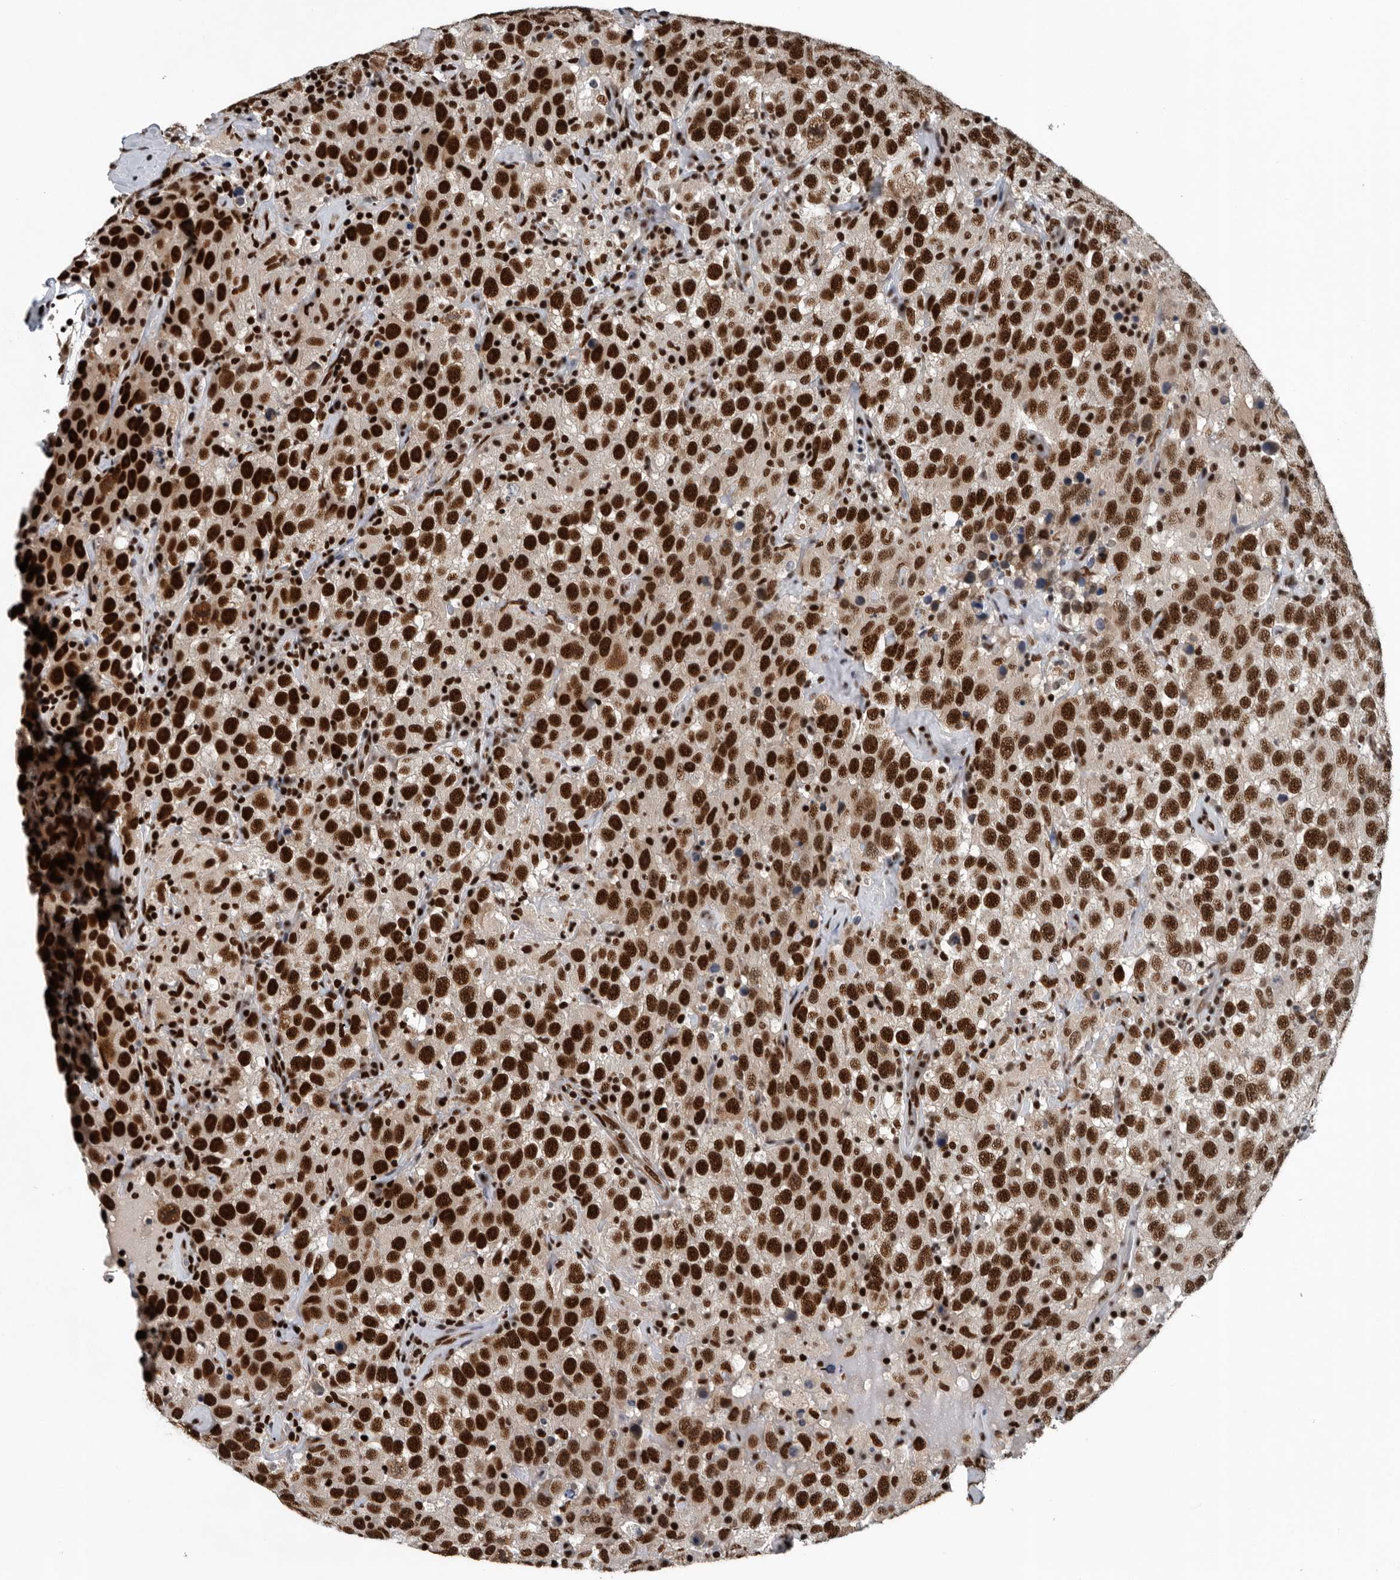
{"staining": {"intensity": "strong", "quantity": ">75%", "location": "nuclear"}, "tissue": "testis cancer", "cell_type": "Tumor cells", "image_type": "cancer", "snomed": [{"axis": "morphology", "description": "Seminoma, NOS"}, {"axis": "topography", "description": "Testis"}], "caption": "Brown immunohistochemical staining in human testis seminoma displays strong nuclear expression in approximately >75% of tumor cells. Using DAB (3,3'-diaminobenzidine) (brown) and hematoxylin (blue) stains, captured at high magnification using brightfield microscopy.", "gene": "SENP7", "patient": {"sex": "male", "age": 41}}